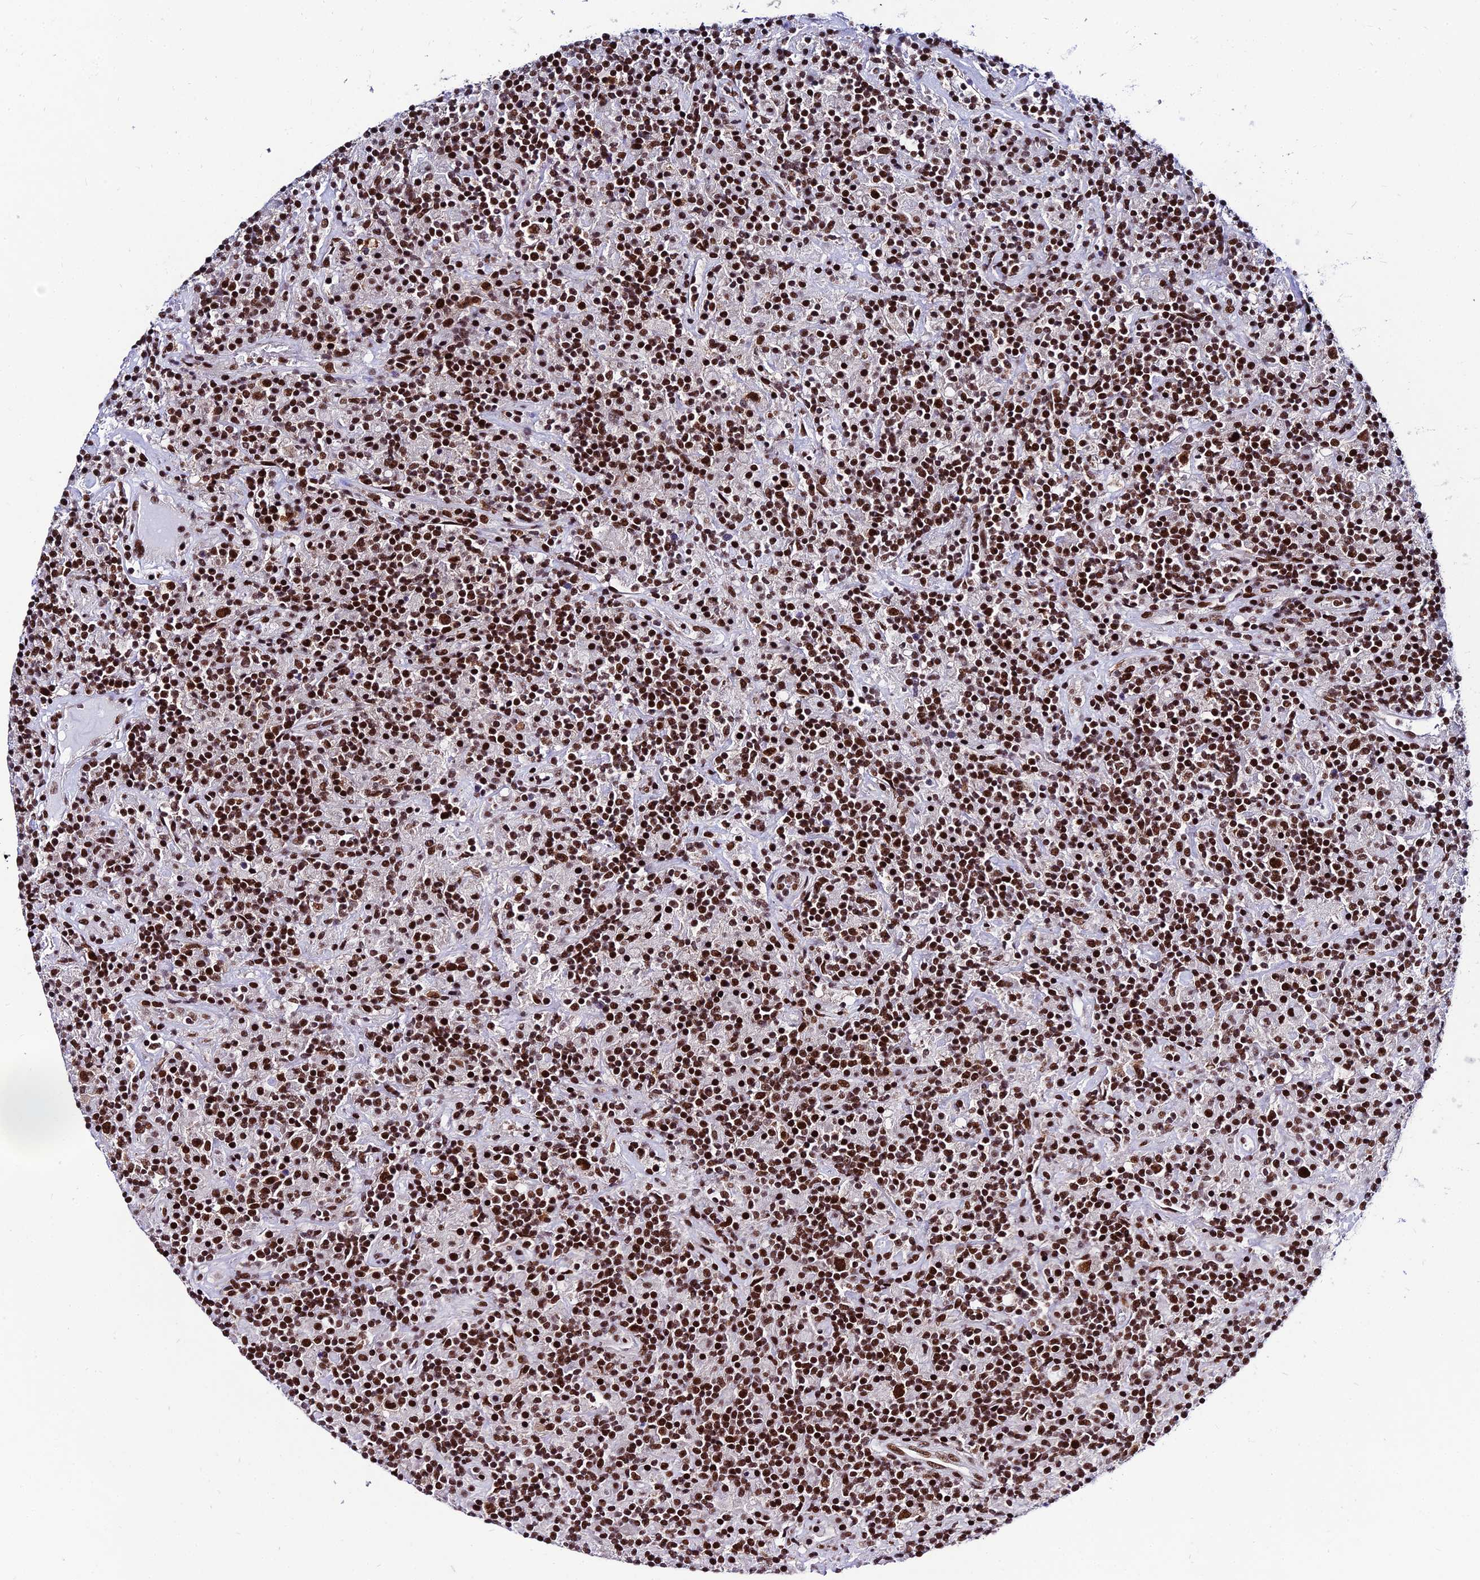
{"staining": {"intensity": "strong", "quantity": ">75%", "location": "nuclear"}, "tissue": "lymphoma", "cell_type": "Tumor cells", "image_type": "cancer", "snomed": [{"axis": "morphology", "description": "Hodgkin's disease, NOS"}, {"axis": "topography", "description": "Lymph node"}], "caption": "A micrograph of human lymphoma stained for a protein reveals strong nuclear brown staining in tumor cells.", "gene": "HNRNPH1", "patient": {"sex": "male", "age": 70}}